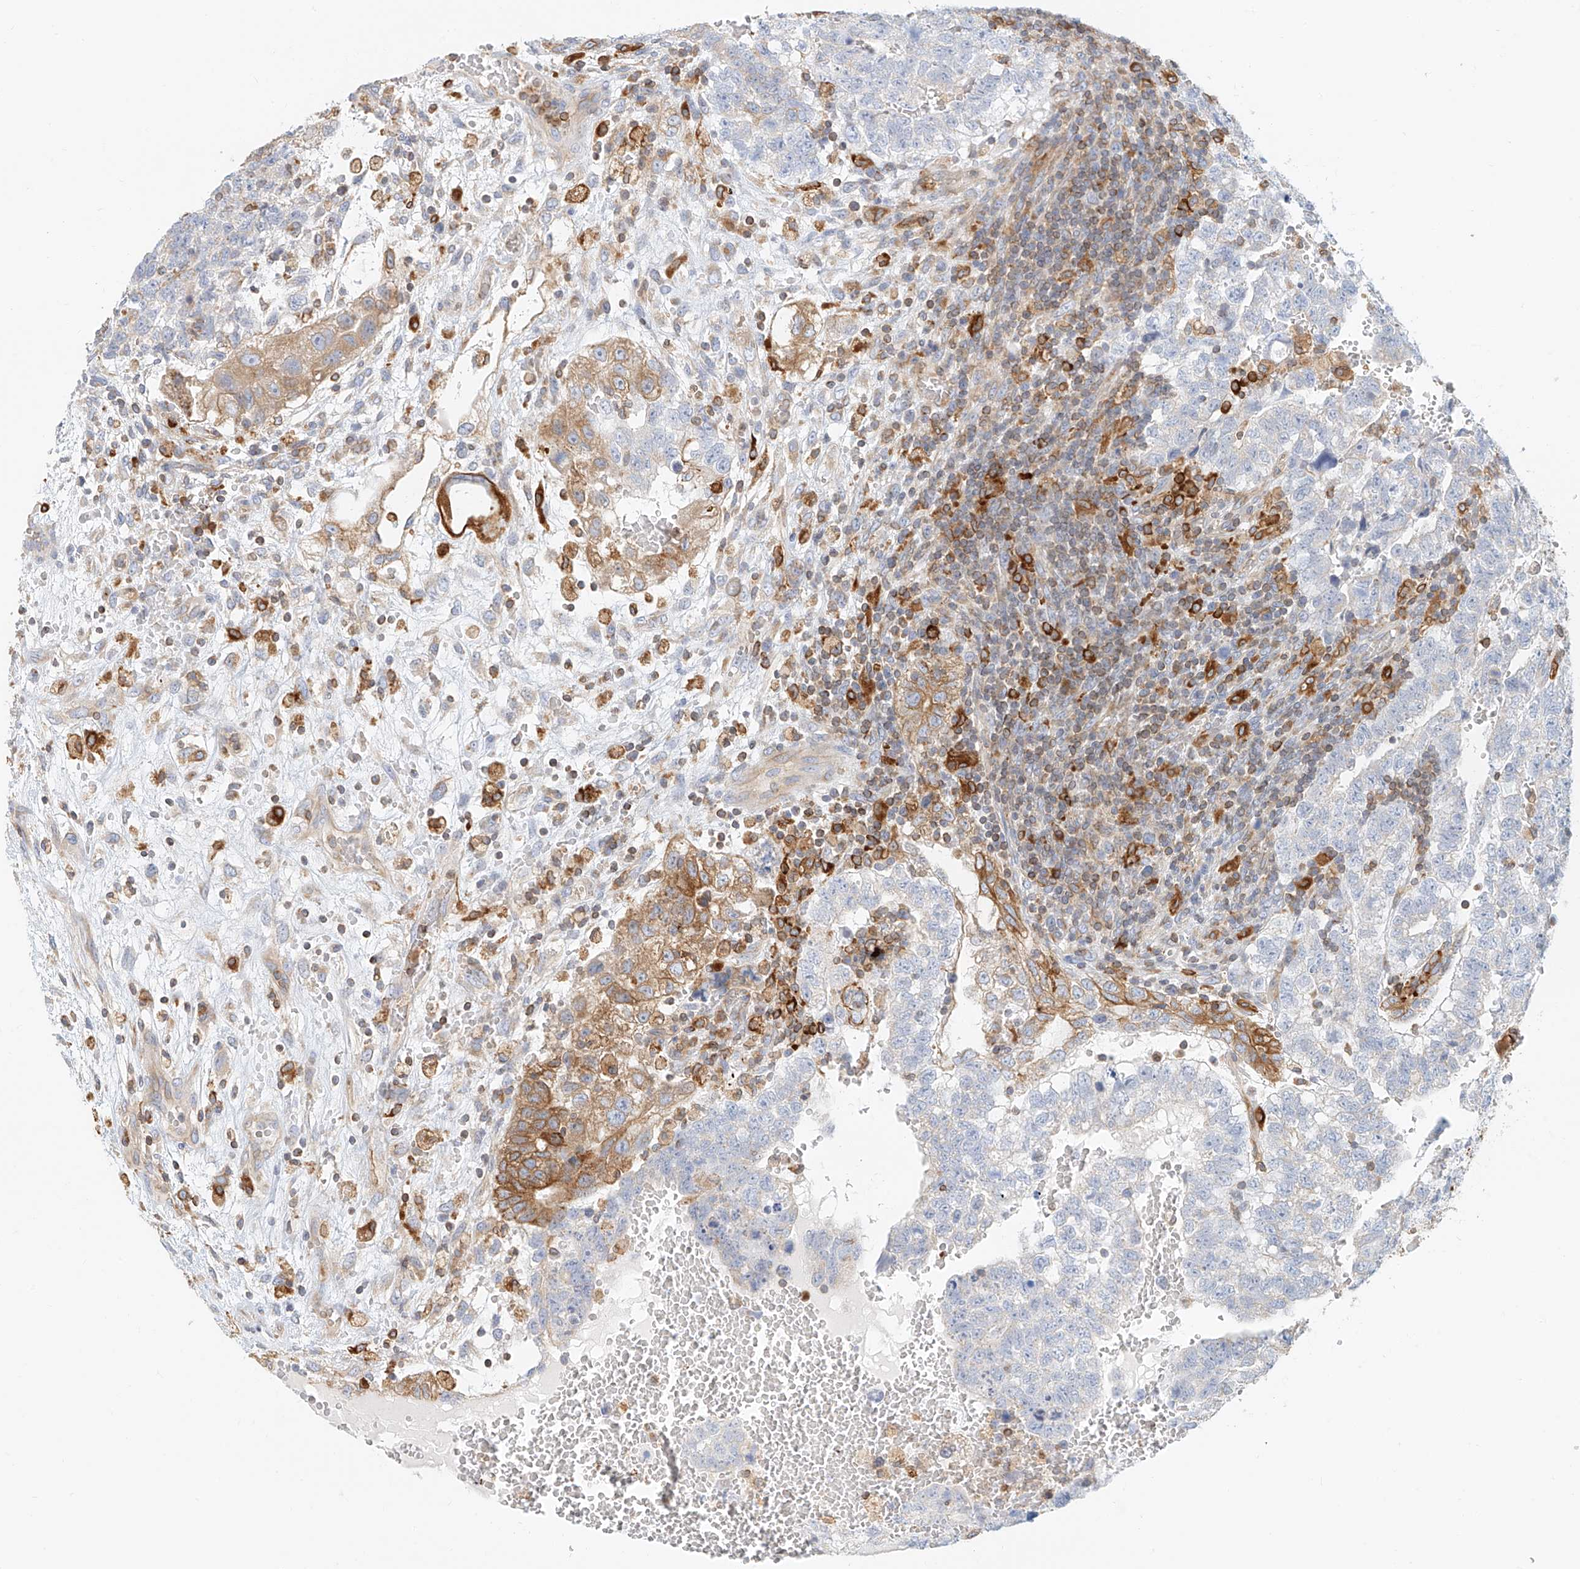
{"staining": {"intensity": "moderate", "quantity": "<25%", "location": "cytoplasmic/membranous"}, "tissue": "testis cancer", "cell_type": "Tumor cells", "image_type": "cancer", "snomed": [{"axis": "morphology", "description": "Carcinoma, Embryonal, NOS"}, {"axis": "topography", "description": "Testis"}], "caption": "A low amount of moderate cytoplasmic/membranous expression is appreciated in approximately <25% of tumor cells in testis embryonal carcinoma tissue.", "gene": "DHRS7", "patient": {"sex": "male", "age": 37}}